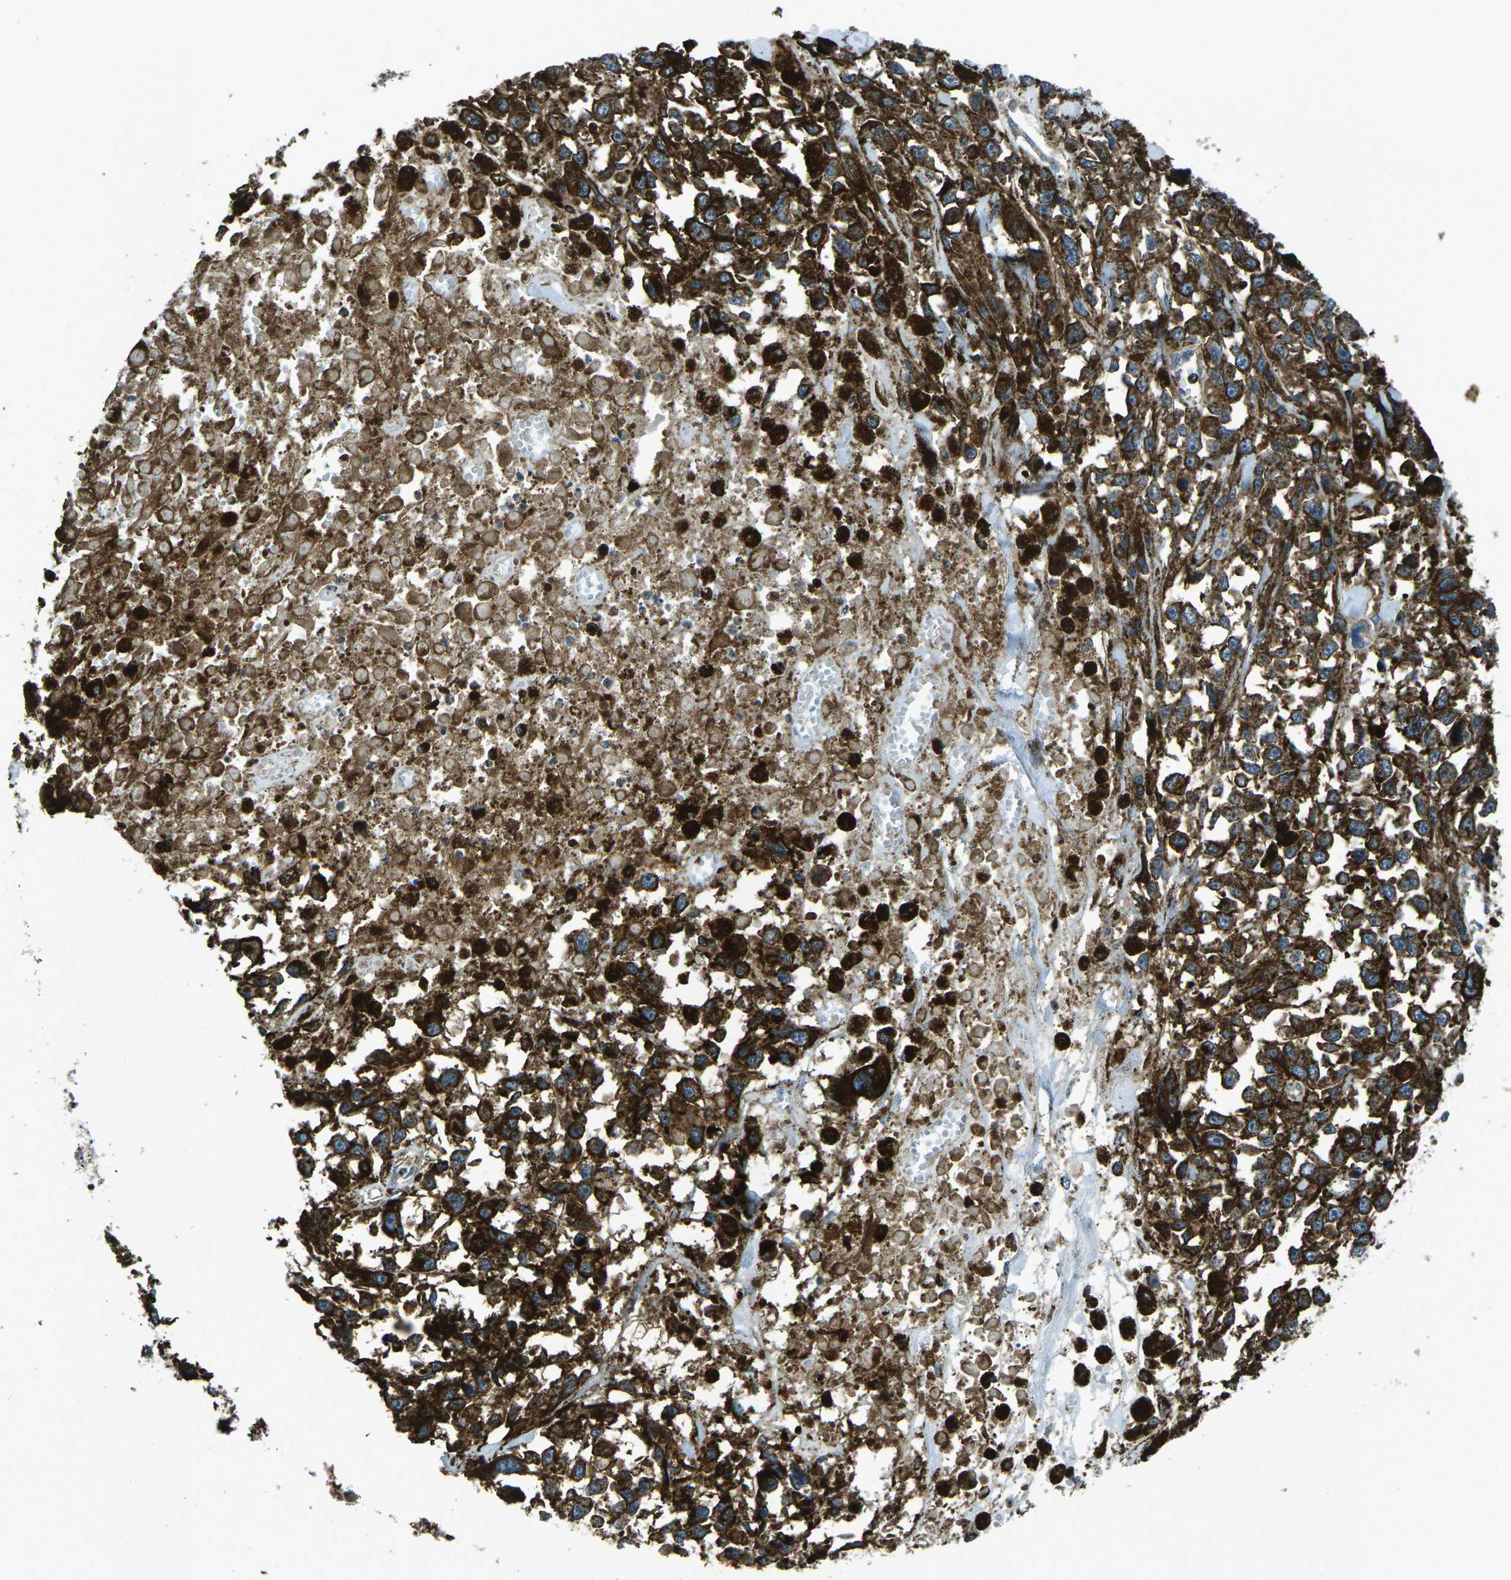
{"staining": {"intensity": "strong", "quantity": ">75%", "location": "cytoplasmic/membranous"}, "tissue": "melanoma", "cell_type": "Tumor cells", "image_type": "cancer", "snomed": [{"axis": "morphology", "description": "Malignant melanoma, Metastatic site"}, {"axis": "topography", "description": "Lymph node"}], "caption": "High-power microscopy captured an IHC photomicrograph of malignant melanoma (metastatic site), revealing strong cytoplasmic/membranous expression in approximately >75% of tumor cells.", "gene": "CDK17", "patient": {"sex": "male", "age": 59}}